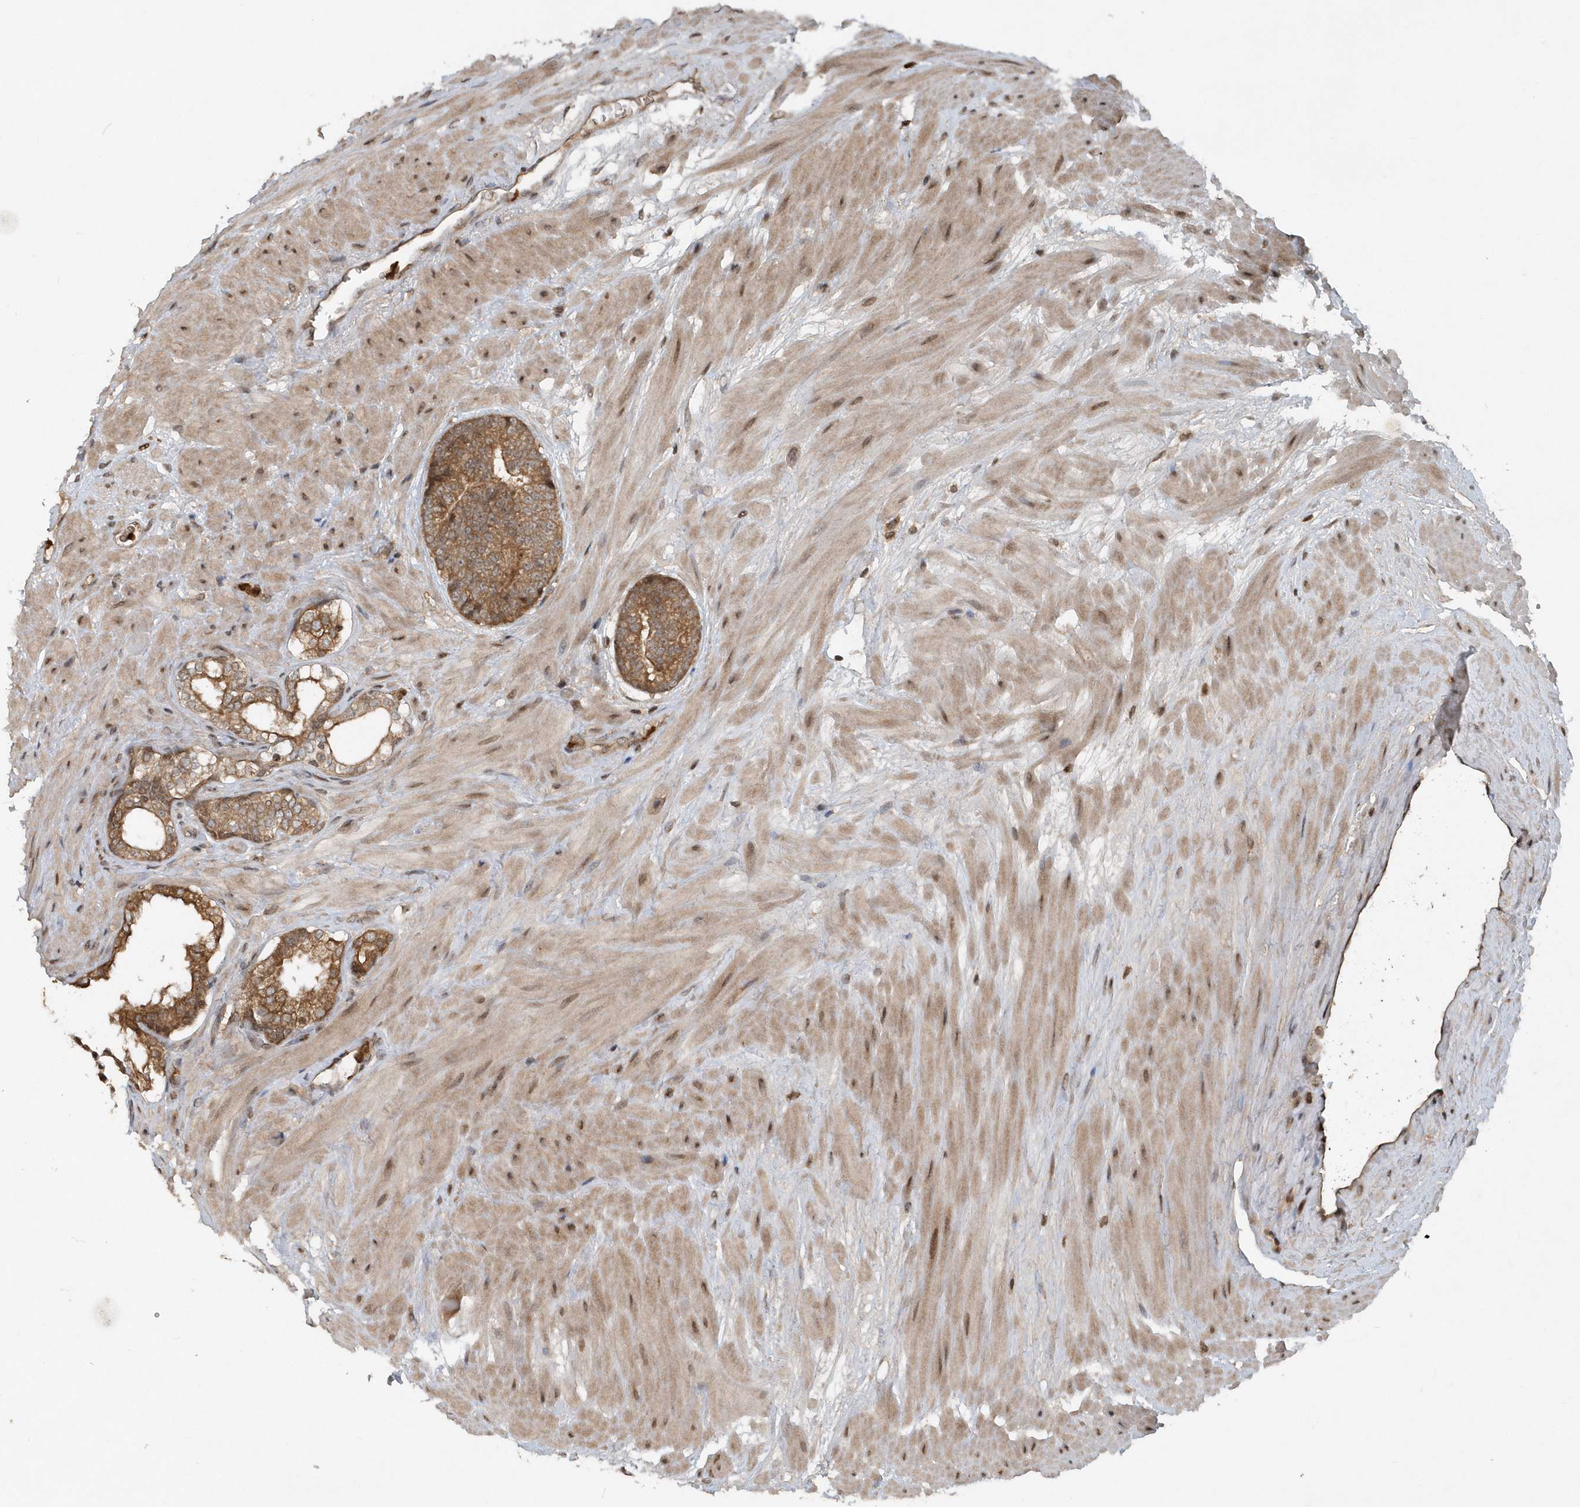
{"staining": {"intensity": "strong", "quantity": ">75%", "location": "cytoplasmic/membranous"}, "tissue": "prostate cancer", "cell_type": "Tumor cells", "image_type": "cancer", "snomed": [{"axis": "morphology", "description": "Adenocarcinoma, High grade"}, {"axis": "topography", "description": "Prostate"}], "caption": "A brown stain highlights strong cytoplasmic/membranous staining of a protein in prostate cancer (high-grade adenocarcinoma) tumor cells.", "gene": "EIF2B1", "patient": {"sex": "male", "age": 61}}